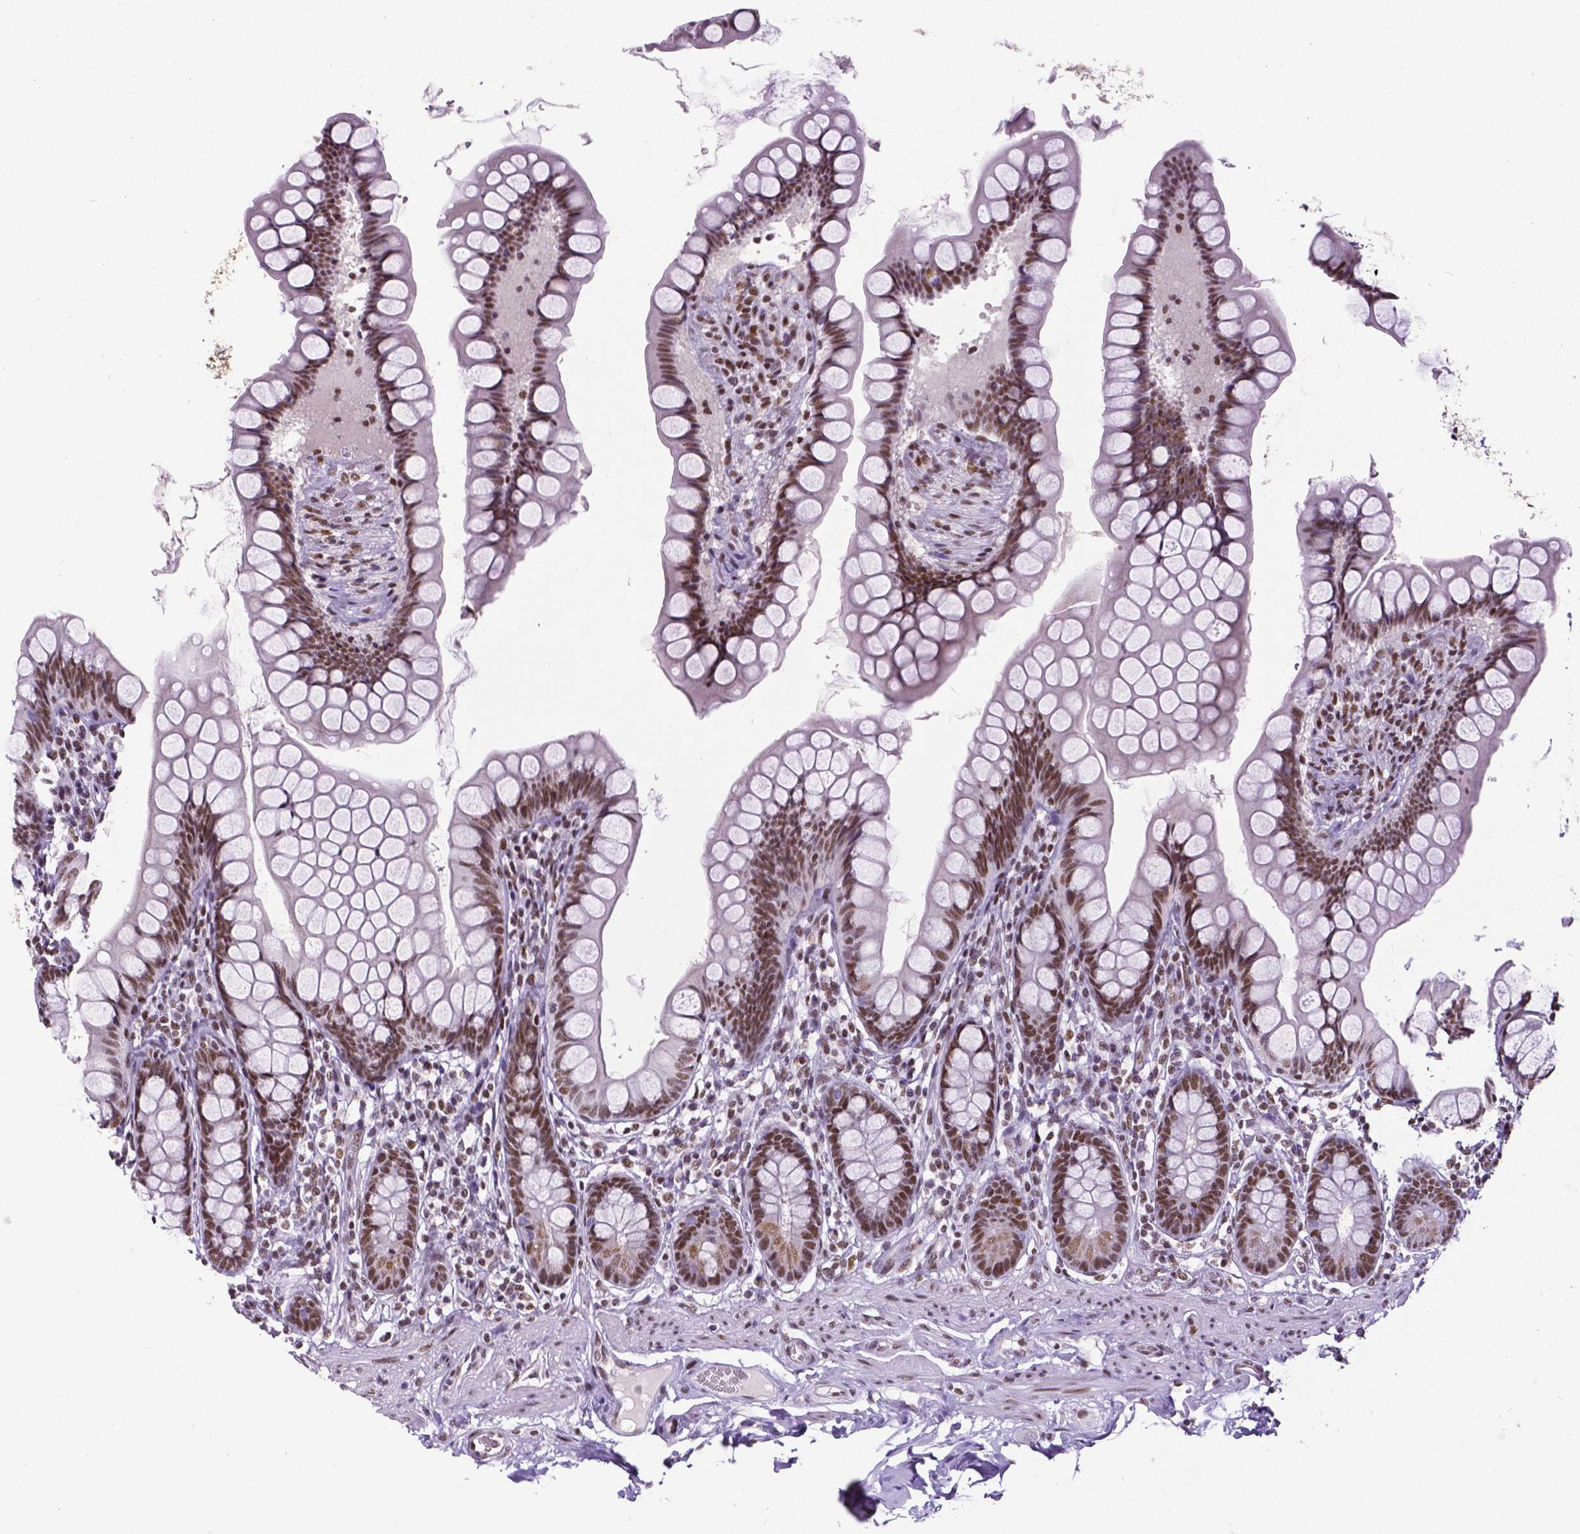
{"staining": {"intensity": "moderate", "quantity": ">75%", "location": "cytoplasmic/membranous,nuclear"}, "tissue": "small intestine", "cell_type": "Glandular cells", "image_type": "normal", "snomed": [{"axis": "morphology", "description": "Normal tissue, NOS"}, {"axis": "topography", "description": "Small intestine"}], "caption": "The photomicrograph shows immunohistochemical staining of normal small intestine. There is moderate cytoplasmic/membranous,nuclear staining is seen in about >75% of glandular cells.", "gene": "REST", "patient": {"sex": "male", "age": 70}}